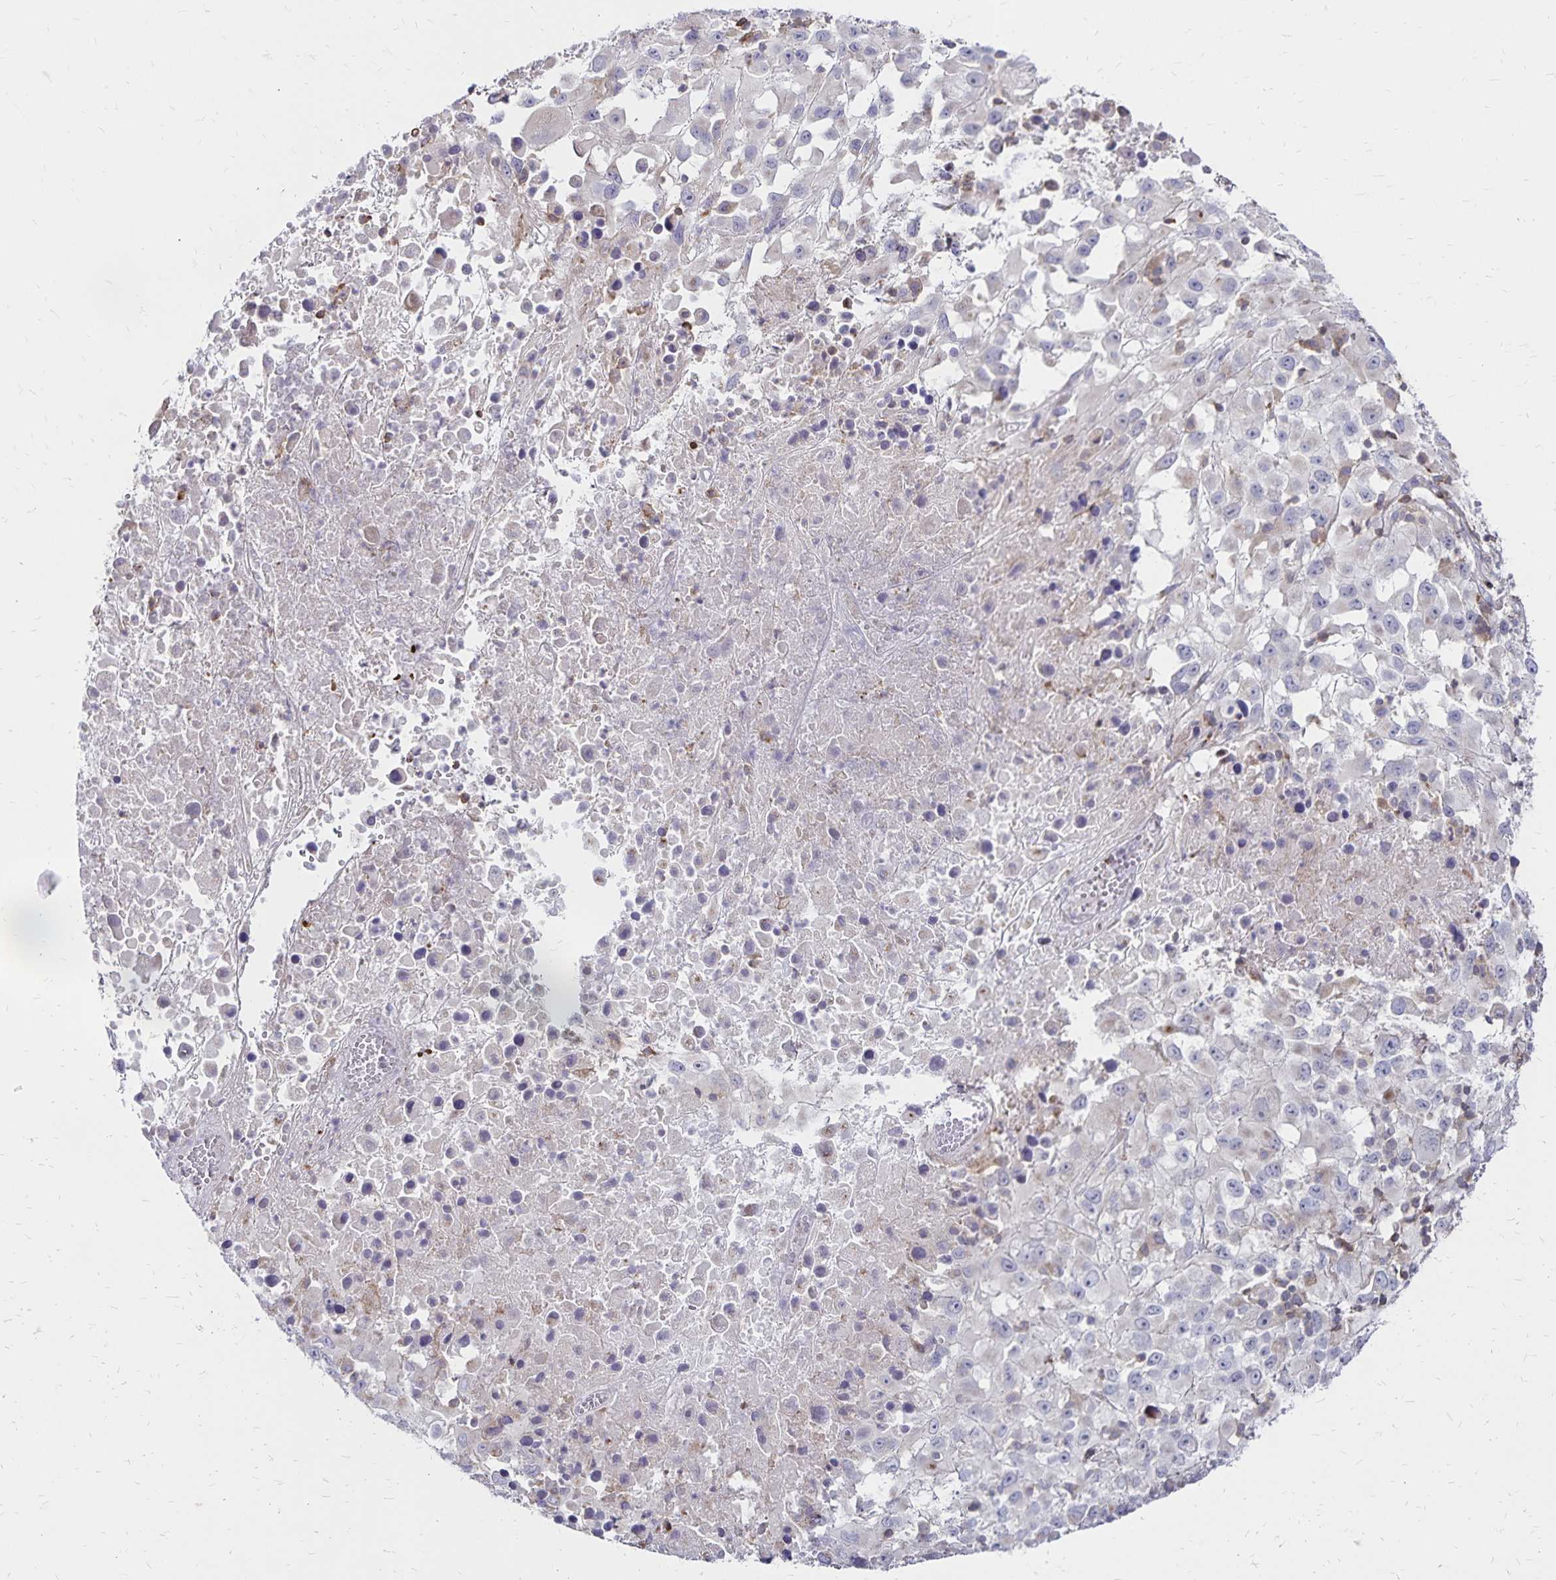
{"staining": {"intensity": "negative", "quantity": "none", "location": "none"}, "tissue": "melanoma", "cell_type": "Tumor cells", "image_type": "cancer", "snomed": [{"axis": "morphology", "description": "Malignant melanoma, Metastatic site"}, {"axis": "topography", "description": "Soft tissue"}], "caption": "This is an IHC histopathology image of melanoma. There is no staining in tumor cells.", "gene": "NAGPA", "patient": {"sex": "male", "age": 50}}